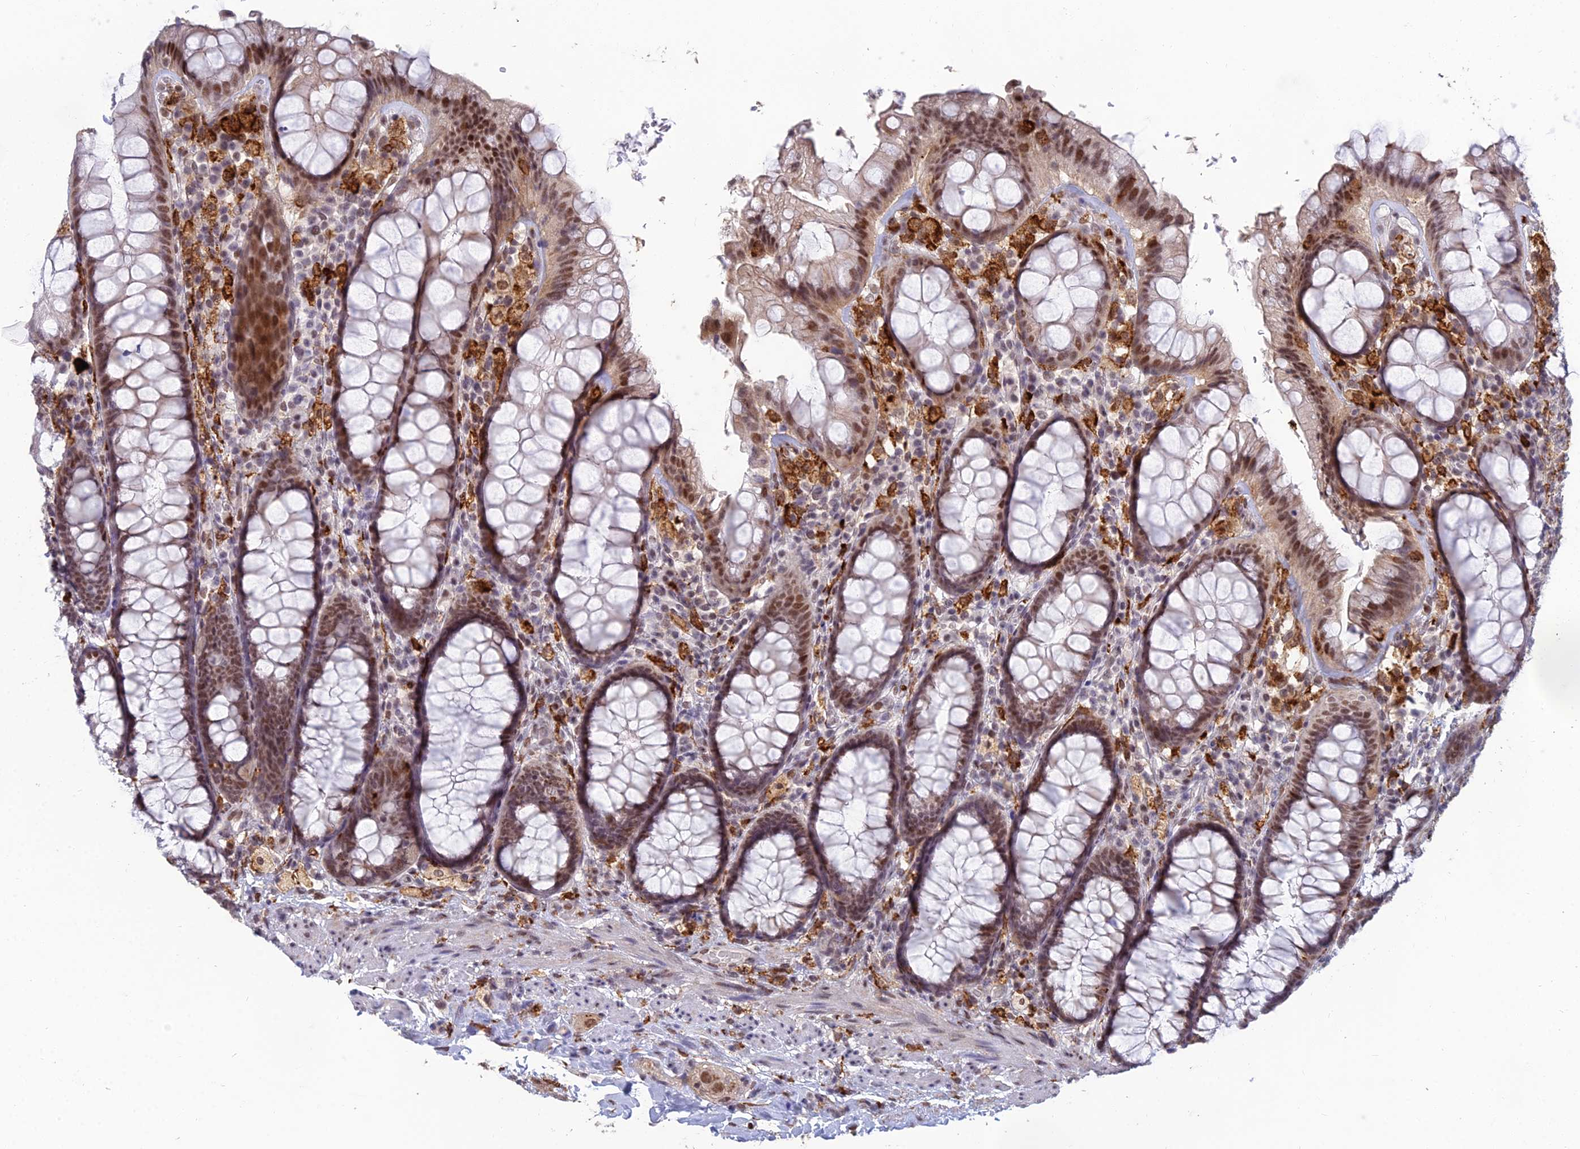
{"staining": {"intensity": "moderate", "quantity": ">75%", "location": "nuclear"}, "tissue": "rectum", "cell_type": "Glandular cells", "image_type": "normal", "snomed": [{"axis": "morphology", "description": "Normal tissue, NOS"}, {"axis": "topography", "description": "Rectum"}], "caption": "Moderate nuclear protein expression is appreciated in about >75% of glandular cells in rectum. (Brightfield microscopy of DAB IHC at high magnification).", "gene": "ABHD17A", "patient": {"sex": "male", "age": 83}}